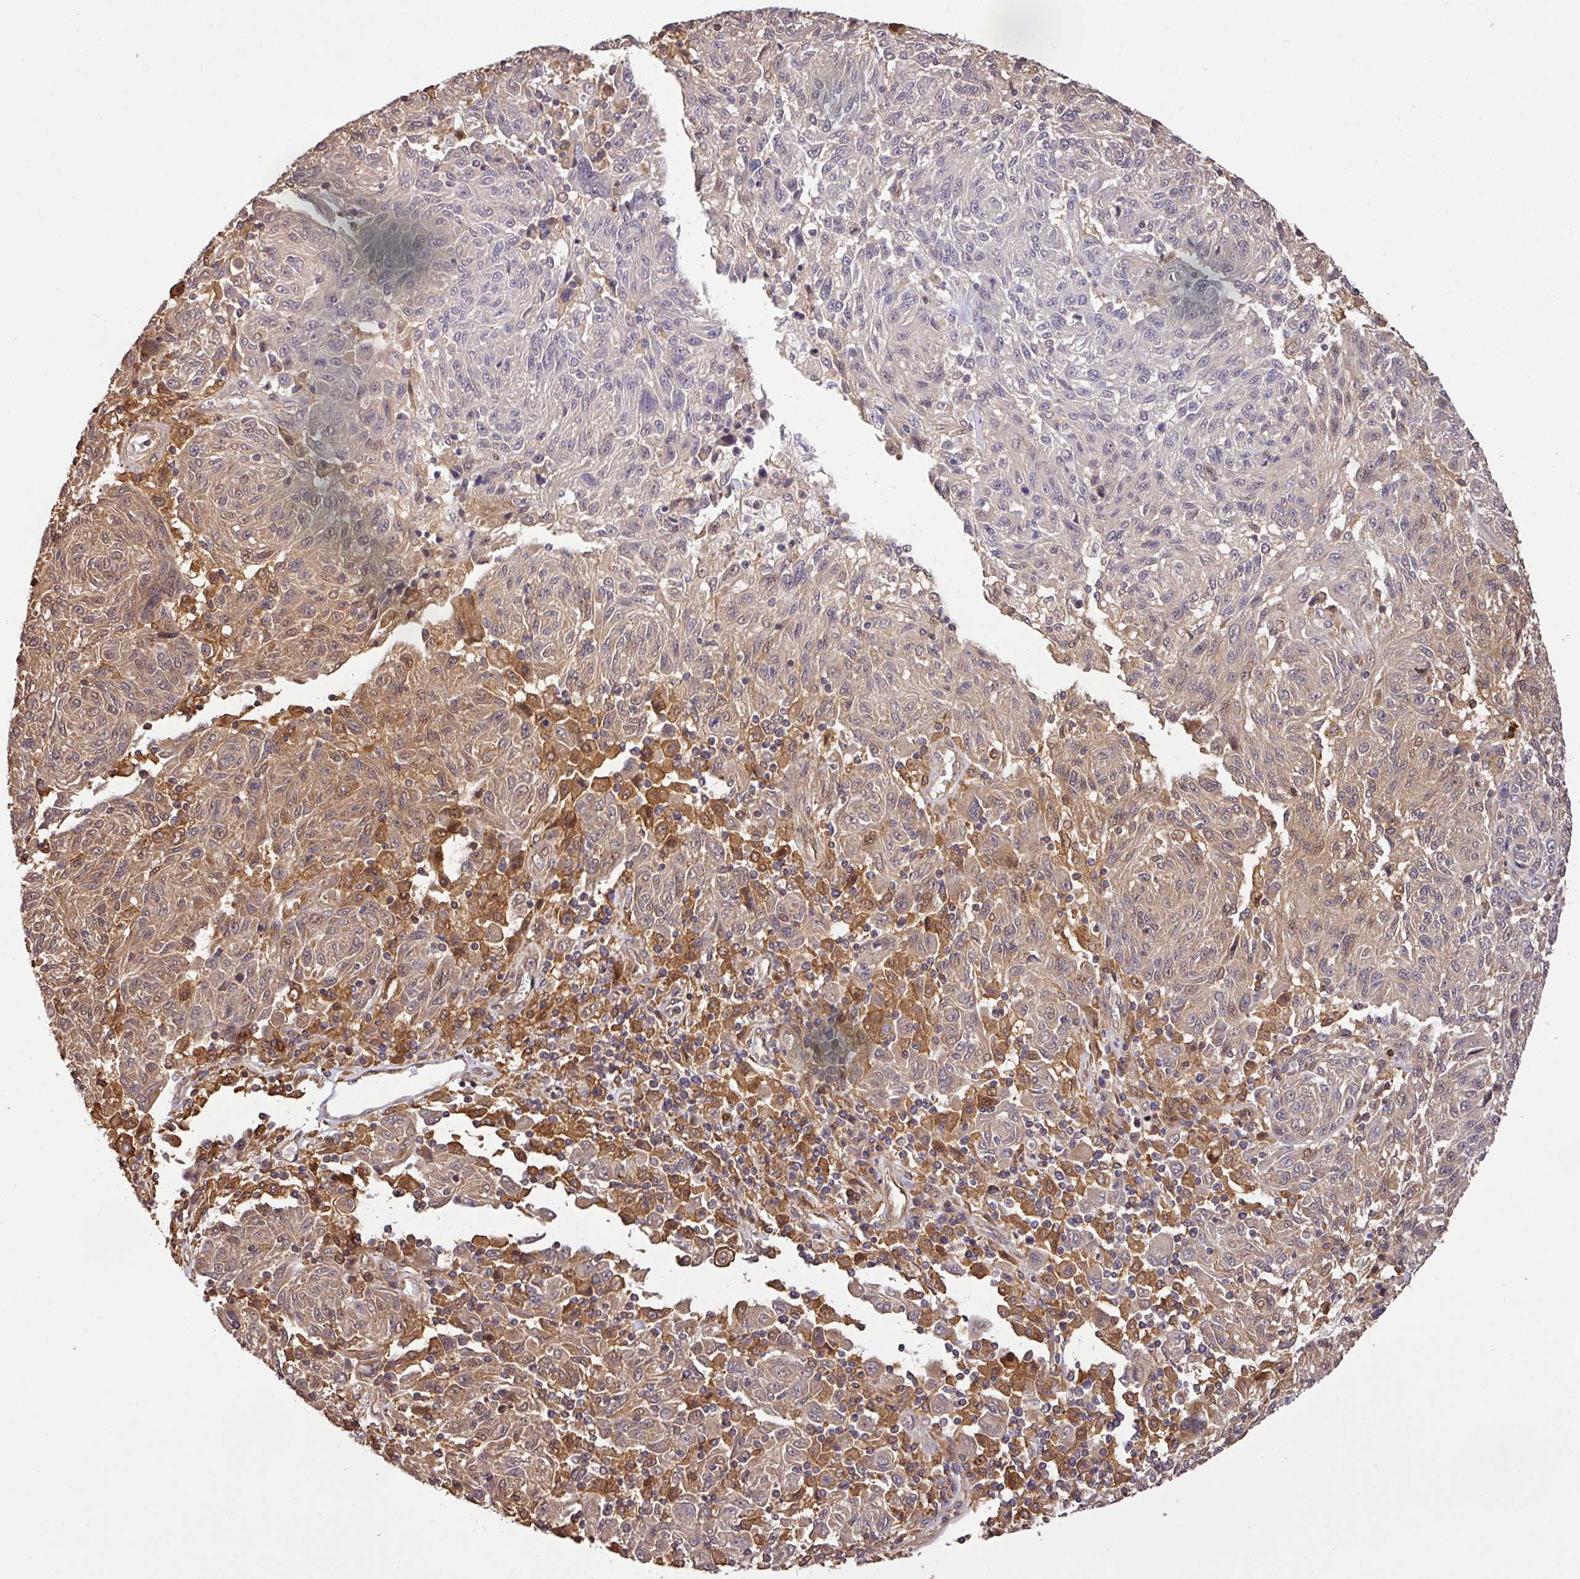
{"staining": {"intensity": "moderate", "quantity": "25%-75%", "location": "cytoplasmic/membranous,nuclear"}, "tissue": "melanoma", "cell_type": "Tumor cells", "image_type": "cancer", "snomed": [{"axis": "morphology", "description": "Malignant melanoma, NOS"}, {"axis": "topography", "description": "Skin"}], "caption": "An image of malignant melanoma stained for a protein shows moderate cytoplasmic/membranous and nuclear brown staining in tumor cells.", "gene": "ARPIN", "patient": {"sex": "male", "age": 53}}